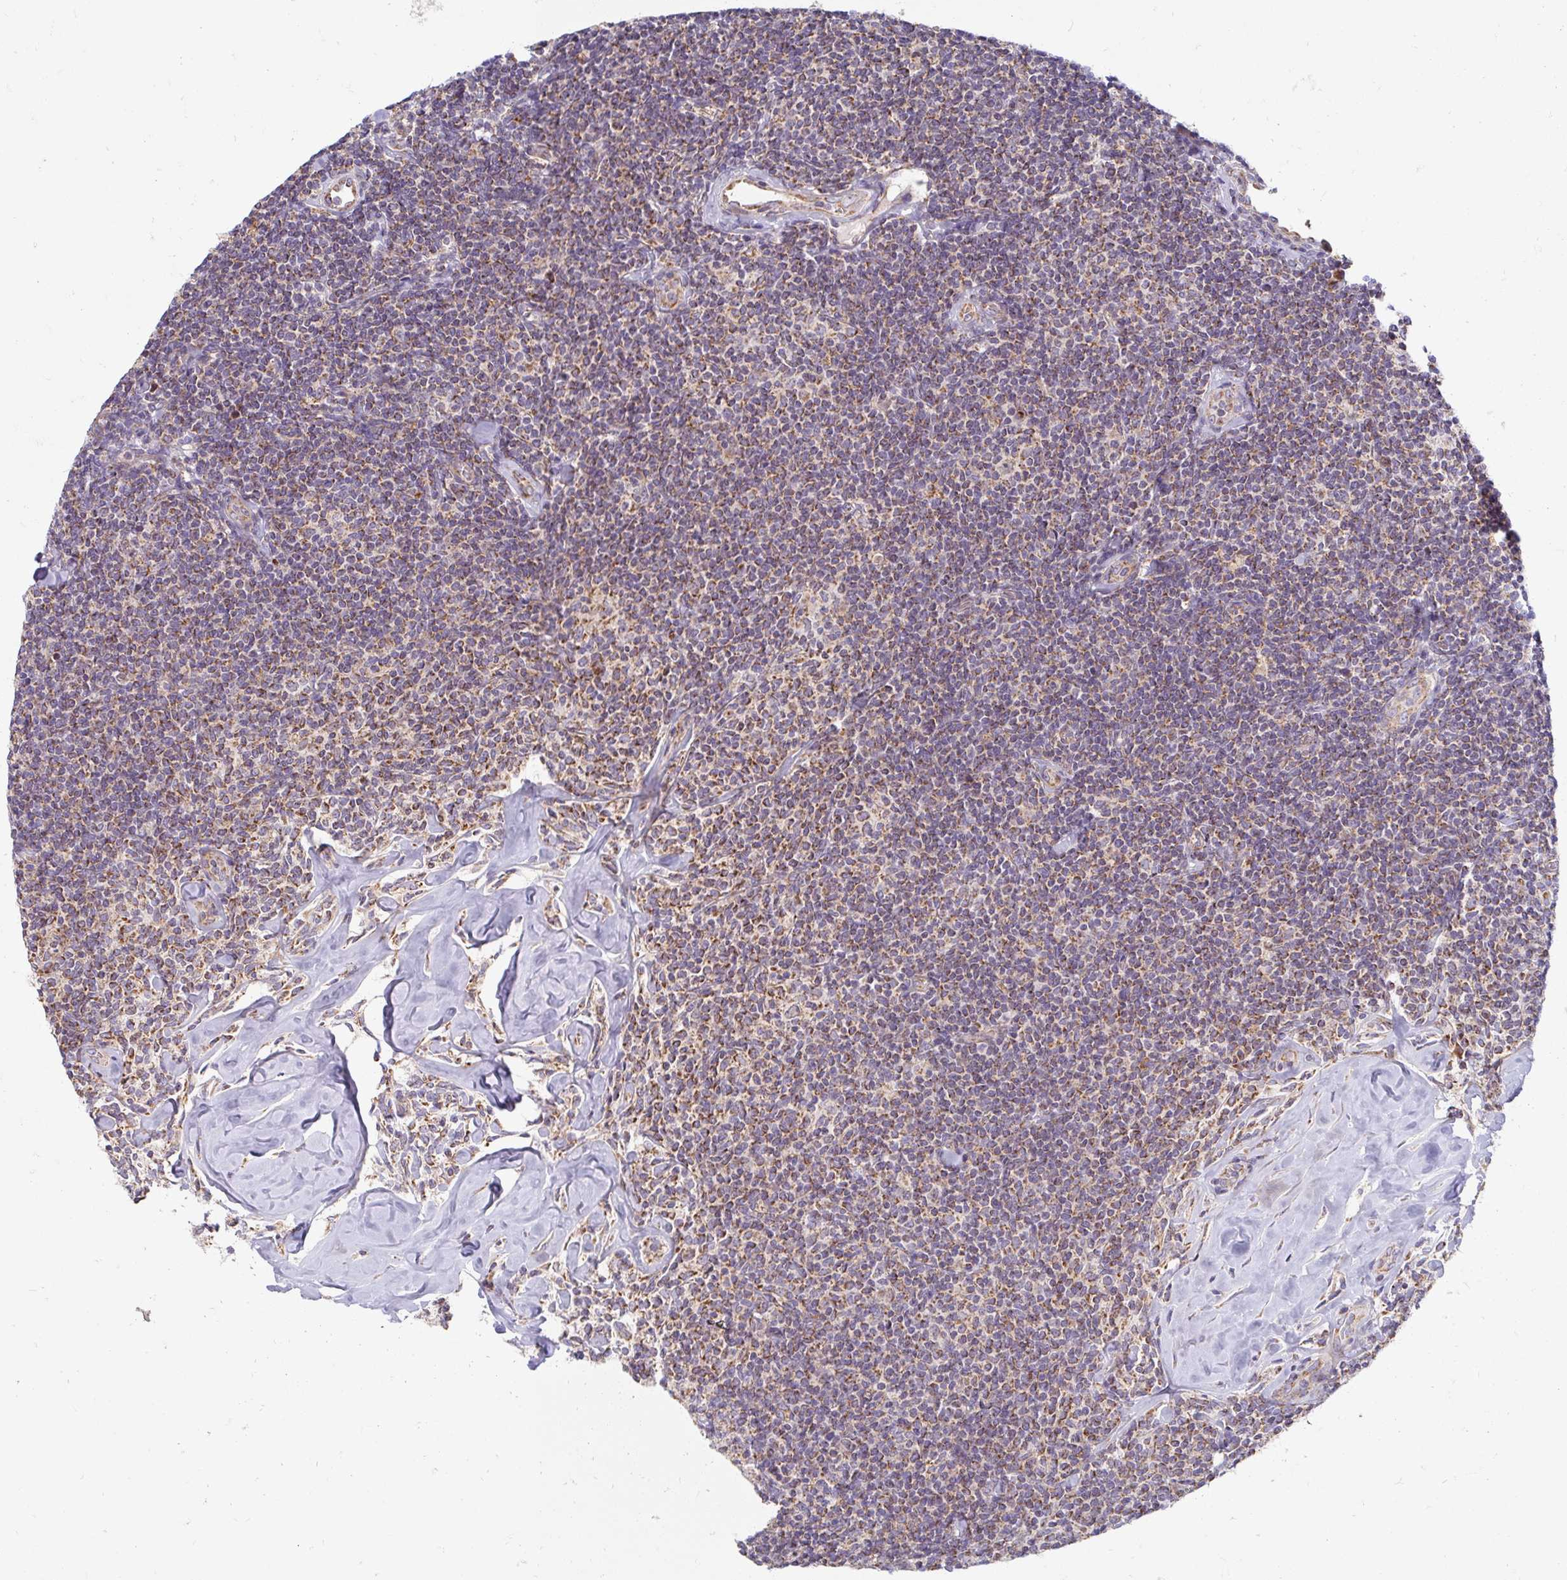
{"staining": {"intensity": "moderate", "quantity": "25%-75%", "location": "cytoplasmic/membranous"}, "tissue": "lymphoma", "cell_type": "Tumor cells", "image_type": "cancer", "snomed": [{"axis": "morphology", "description": "Malignant lymphoma, non-Hodgkin's type, Low grade"}, {"axis": "topography", "description": "Lymph node"}], "caption": "DAB immunohistochemical staining of human lymphoma reveals moderate cytoplasmic/membranous protein positivity in approximately 25%-75% of tumor cells.", "gene": "SKP2", "patient": {"sex": "female", "age": 56}}